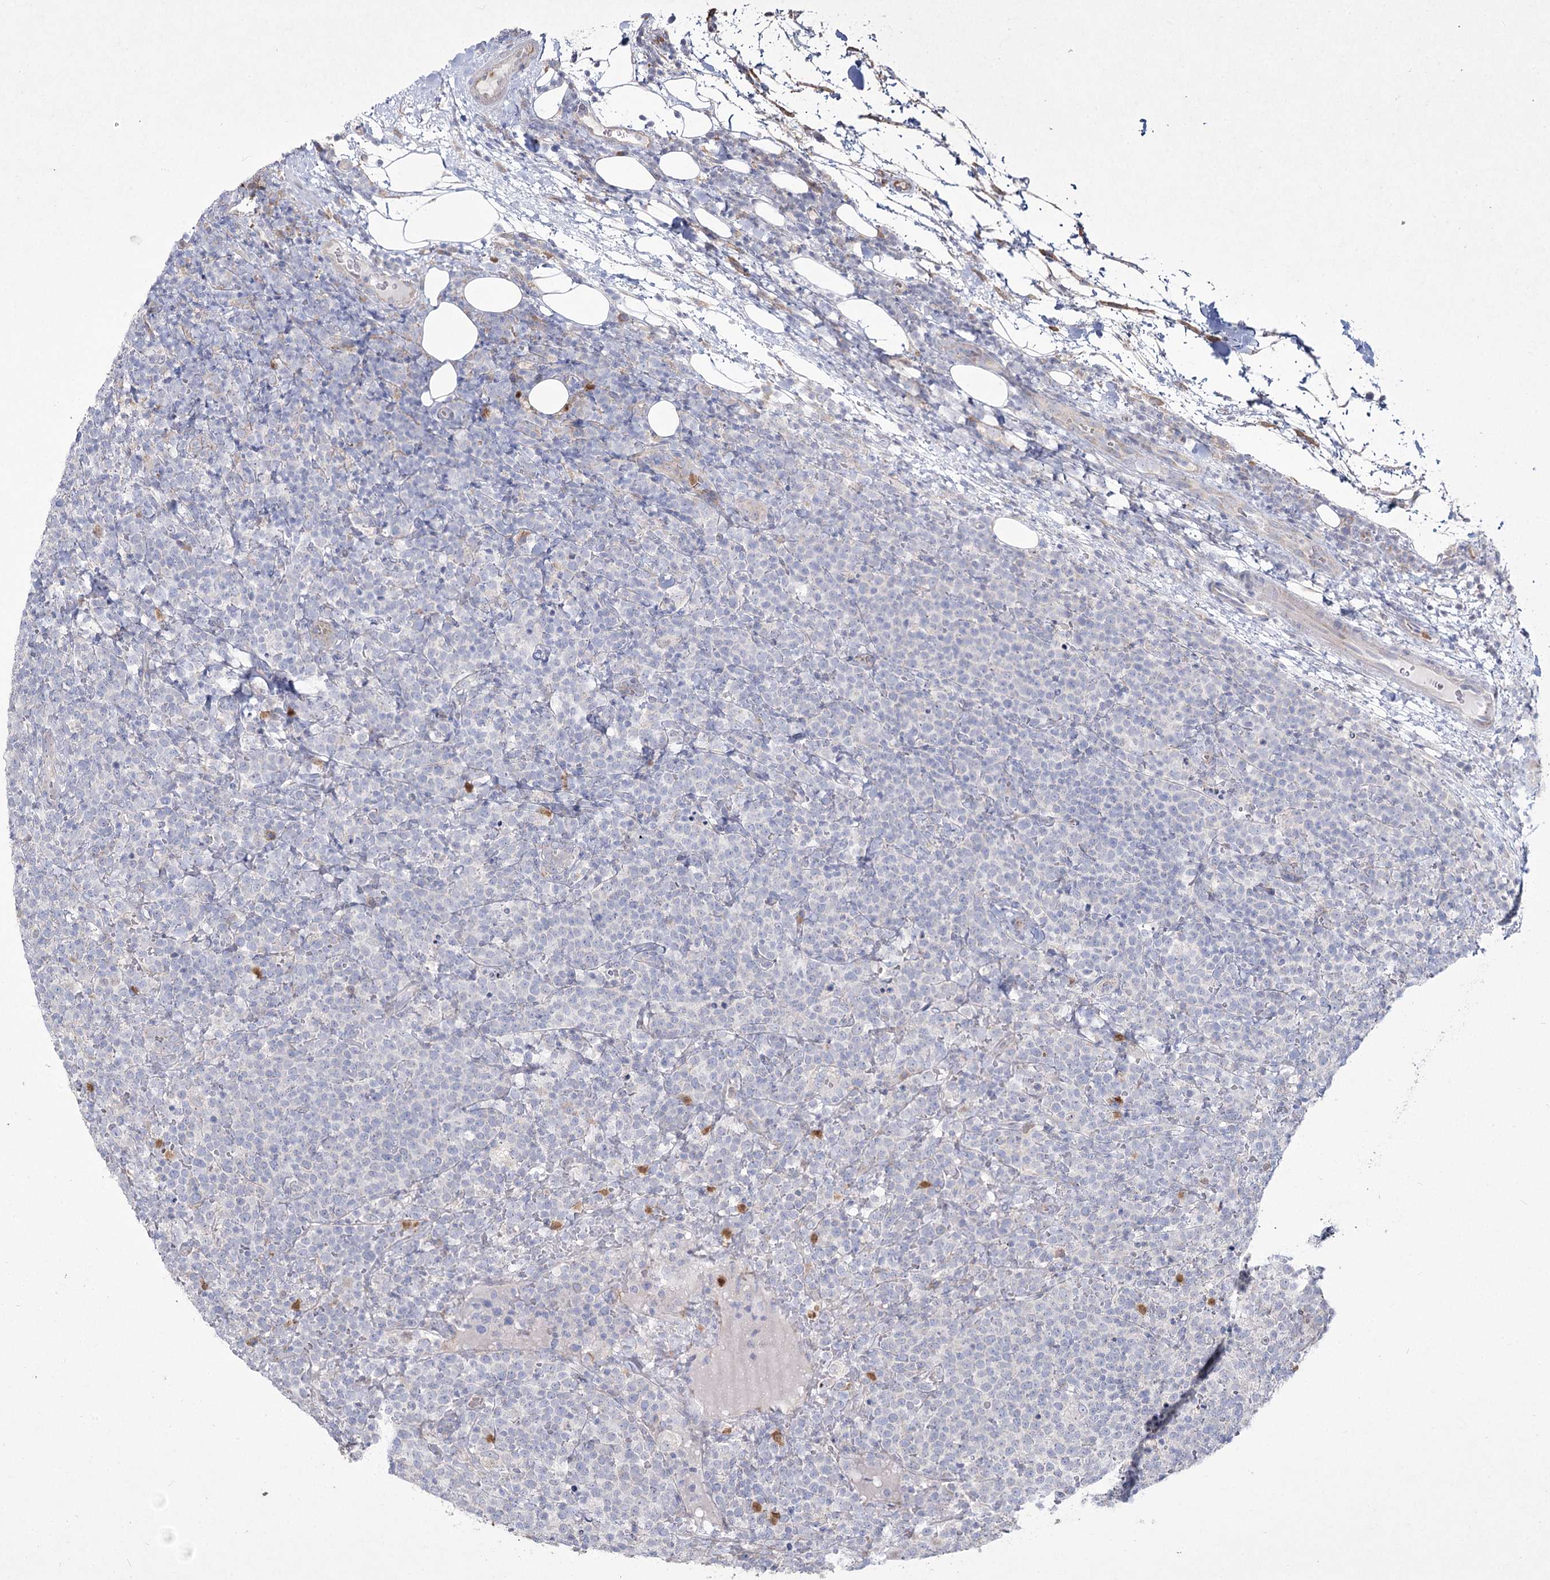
{"staining": {"intensity": "negative", "quantity": "none", "location": "none"}, "tissue": "lymphoma", "cell_type": "Tumor cells", "image_type": "cancer", "snomed": [{"axis": "morphology", "description": "Malignant lymphoma, non-Hodgkin's type, High grade"}, {"axis": "topography", "description": "Lymph node"}], "caption": "This is an immunohistochemistry (IHC) image of malignant lymphoma, non-Hodgkin's type (high-grade). There is no positivity in tumor cells.", "gene": "NIPAL4", "patient": {"sex": "male", "age": 61}}